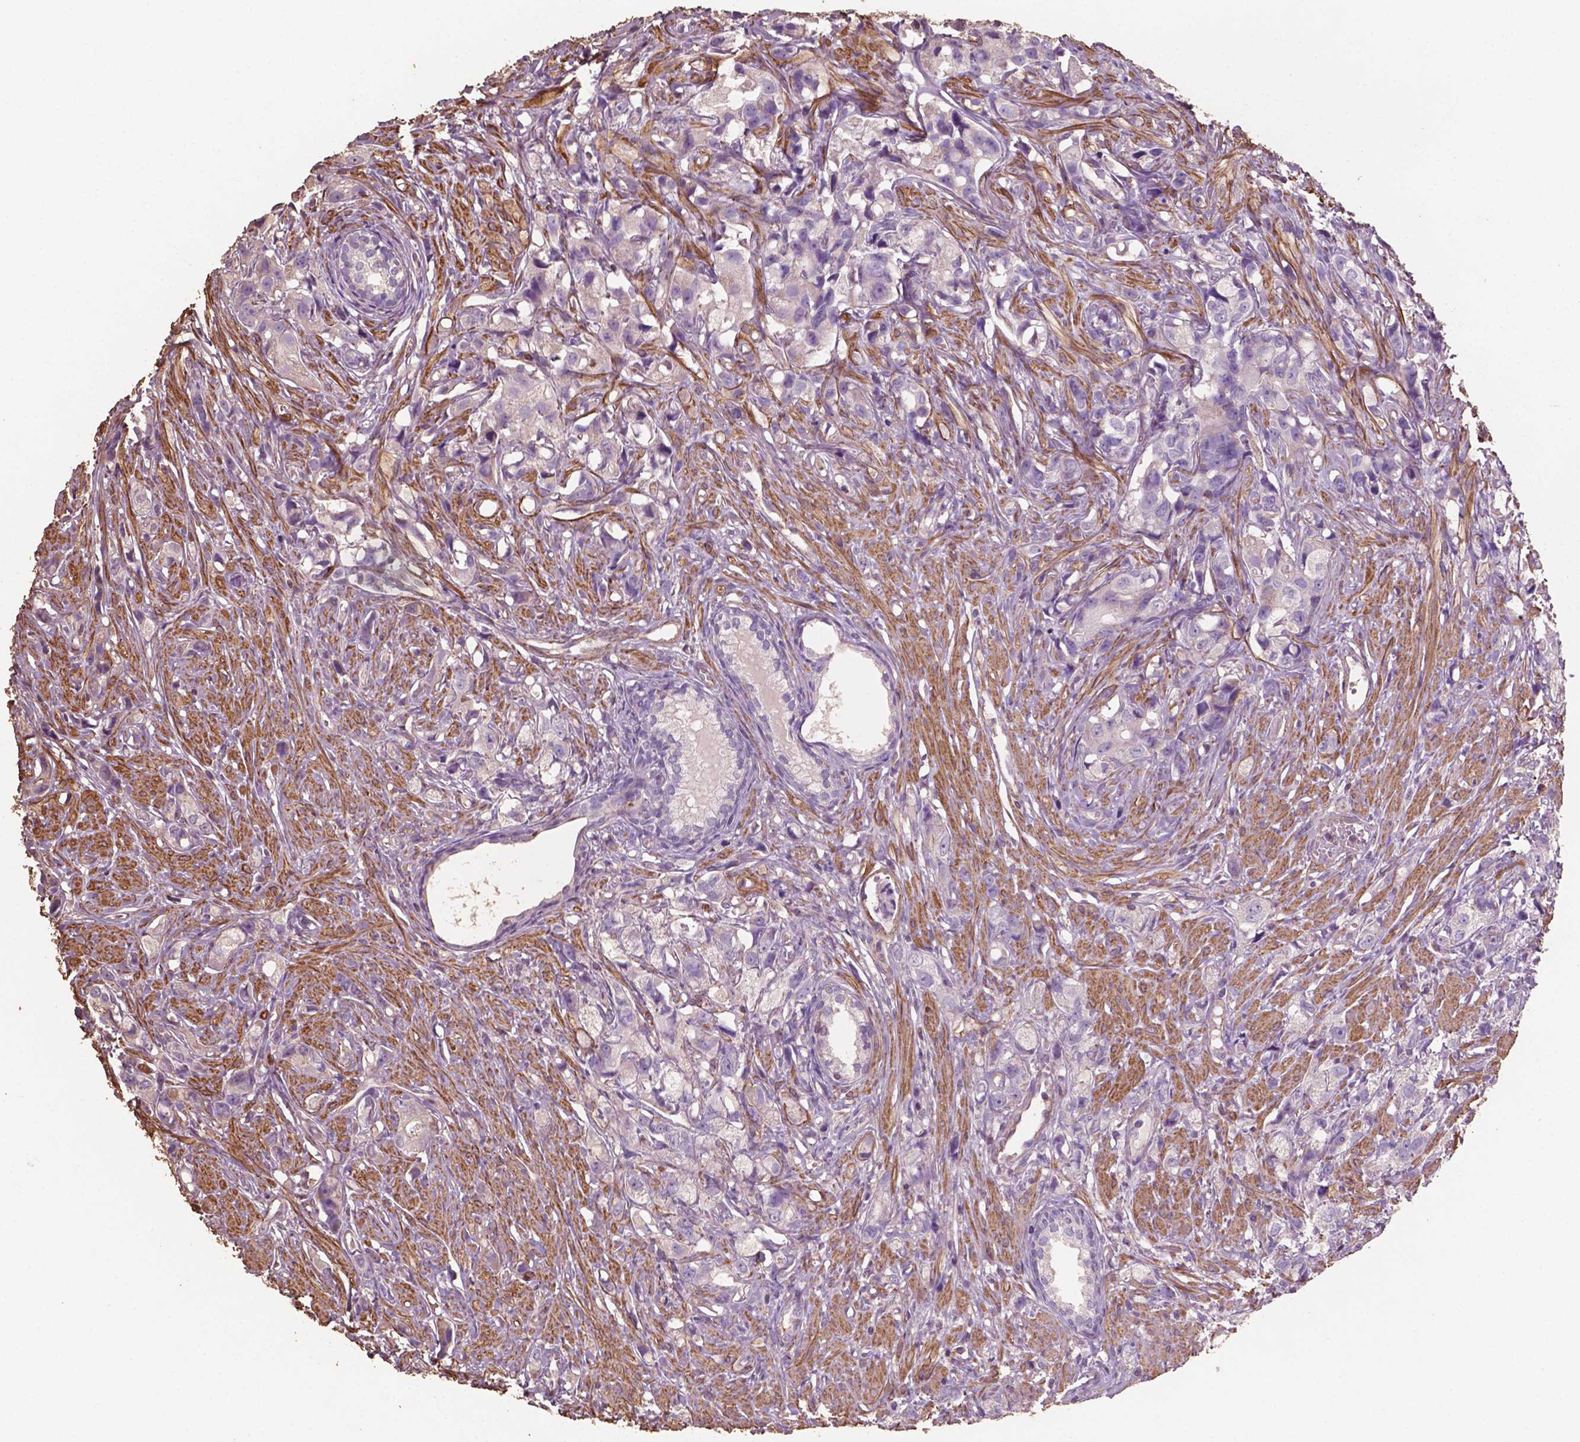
{"staining": {"intensity": "negative", "quantity": "none", "location": "none"}, "tissue": "prostate cancer", "cell_type": "Tumor cells", "image_type": "cancer", "snomed": [{"axis": "morphology", "description": "Adenocarcinoma, High grade"}, {"axis": "topography", "description": "Prostate"}], "caption": "Adenocarcinoma (high-grade) (prostate) stained for a protein using immunohistochemistry (IHC) reveals no positivity tumor cells.", "gene": "COMMD4", "patient": {"sex": "male", "age": 75}}